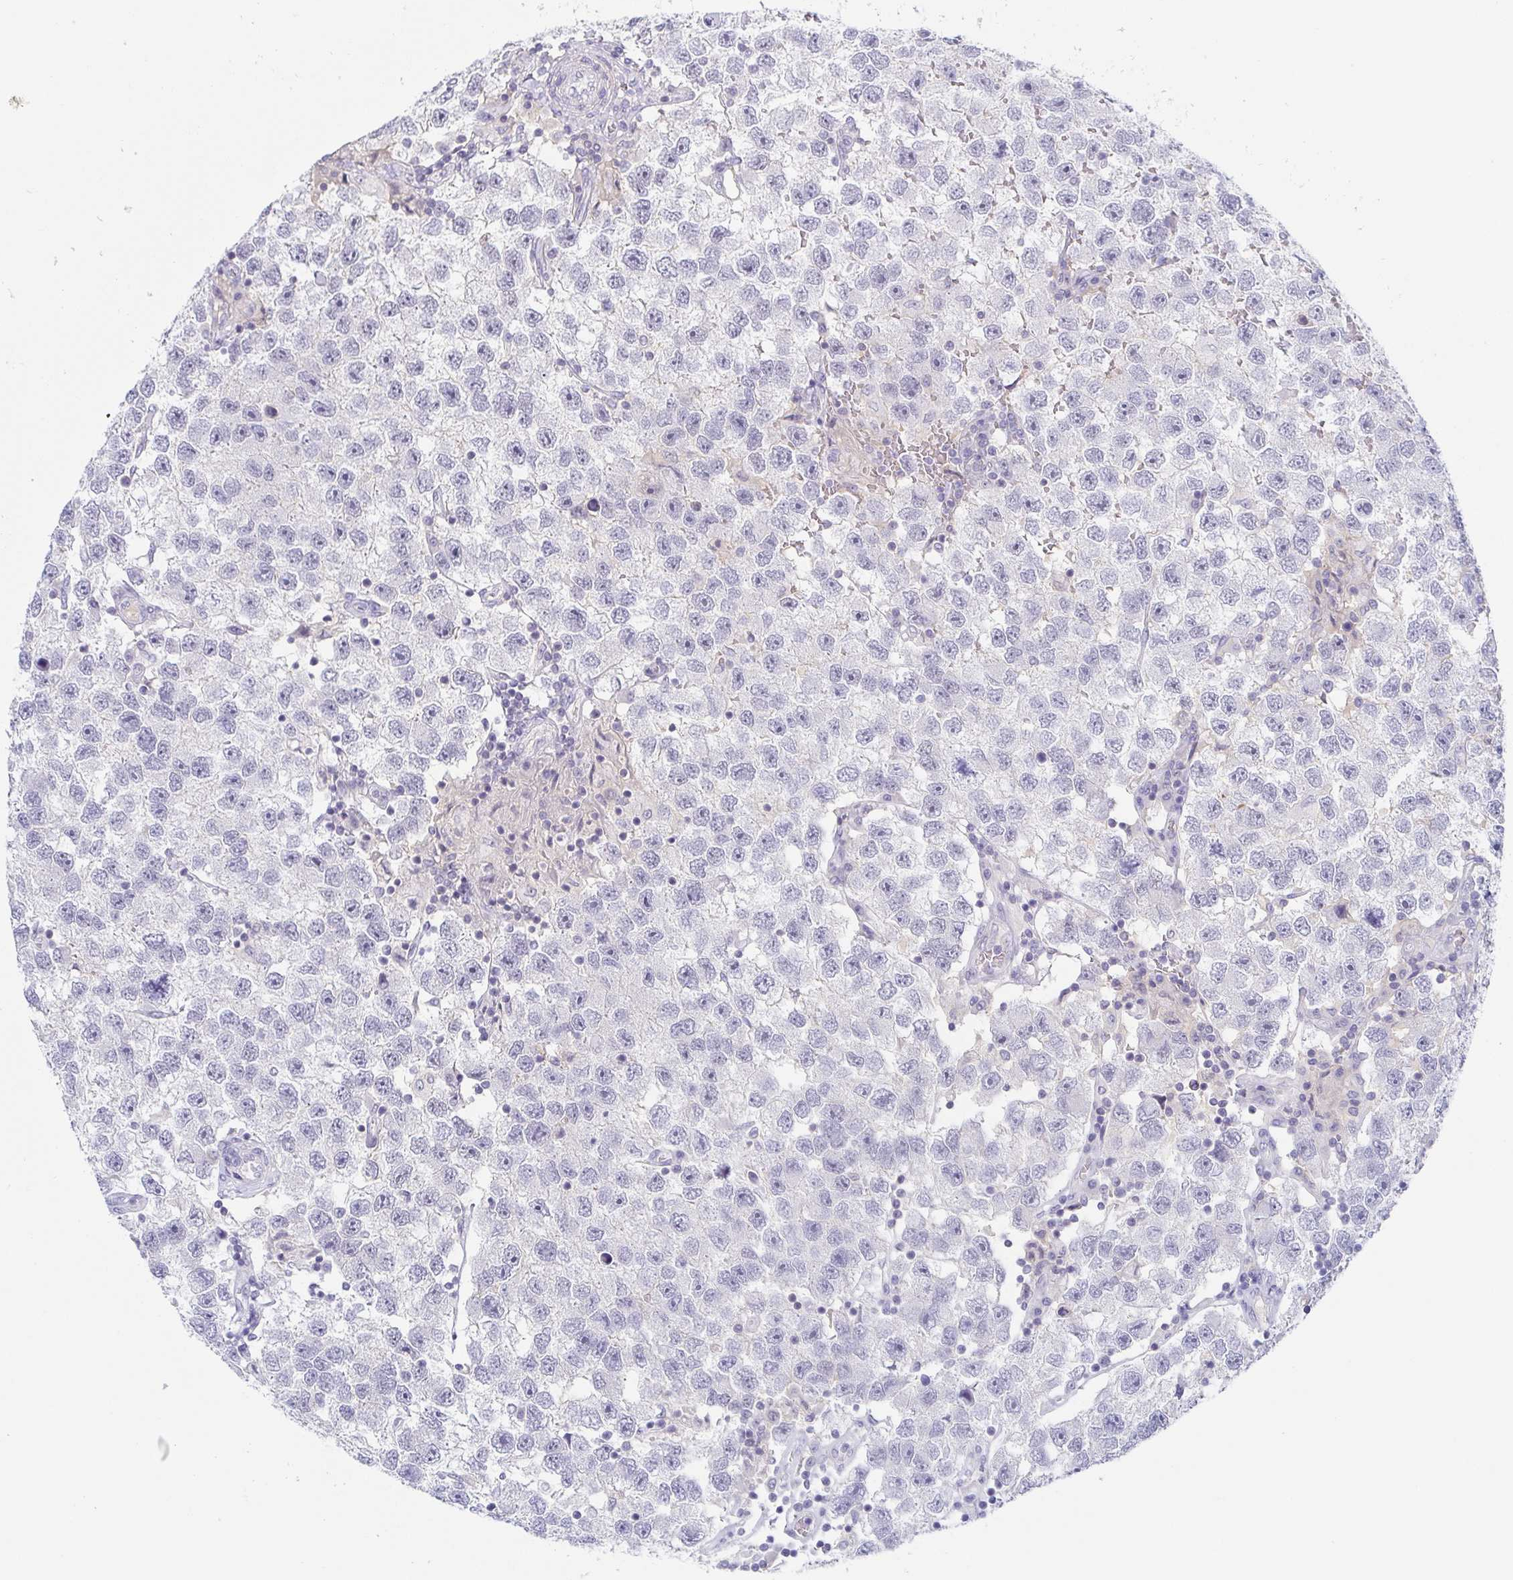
{"staining": {"intensity": "negative", "quantity": "none", "location": "none"}, "tissue": "testis cancer", "cell_type": "Tumor cells", "image_type": "cancer", "snomed": [{"axis": "morphology", "description": "Seminoma, NOS"}, {"axis": "topography", "description": "Testis"}], "caption": "The immunohistochemistry micrograph has no significant expression in tumor cells of testis cancer (seminoma) tissue.", "gene": "RHOV", "patient": {"sex": "male", "age": 26}}